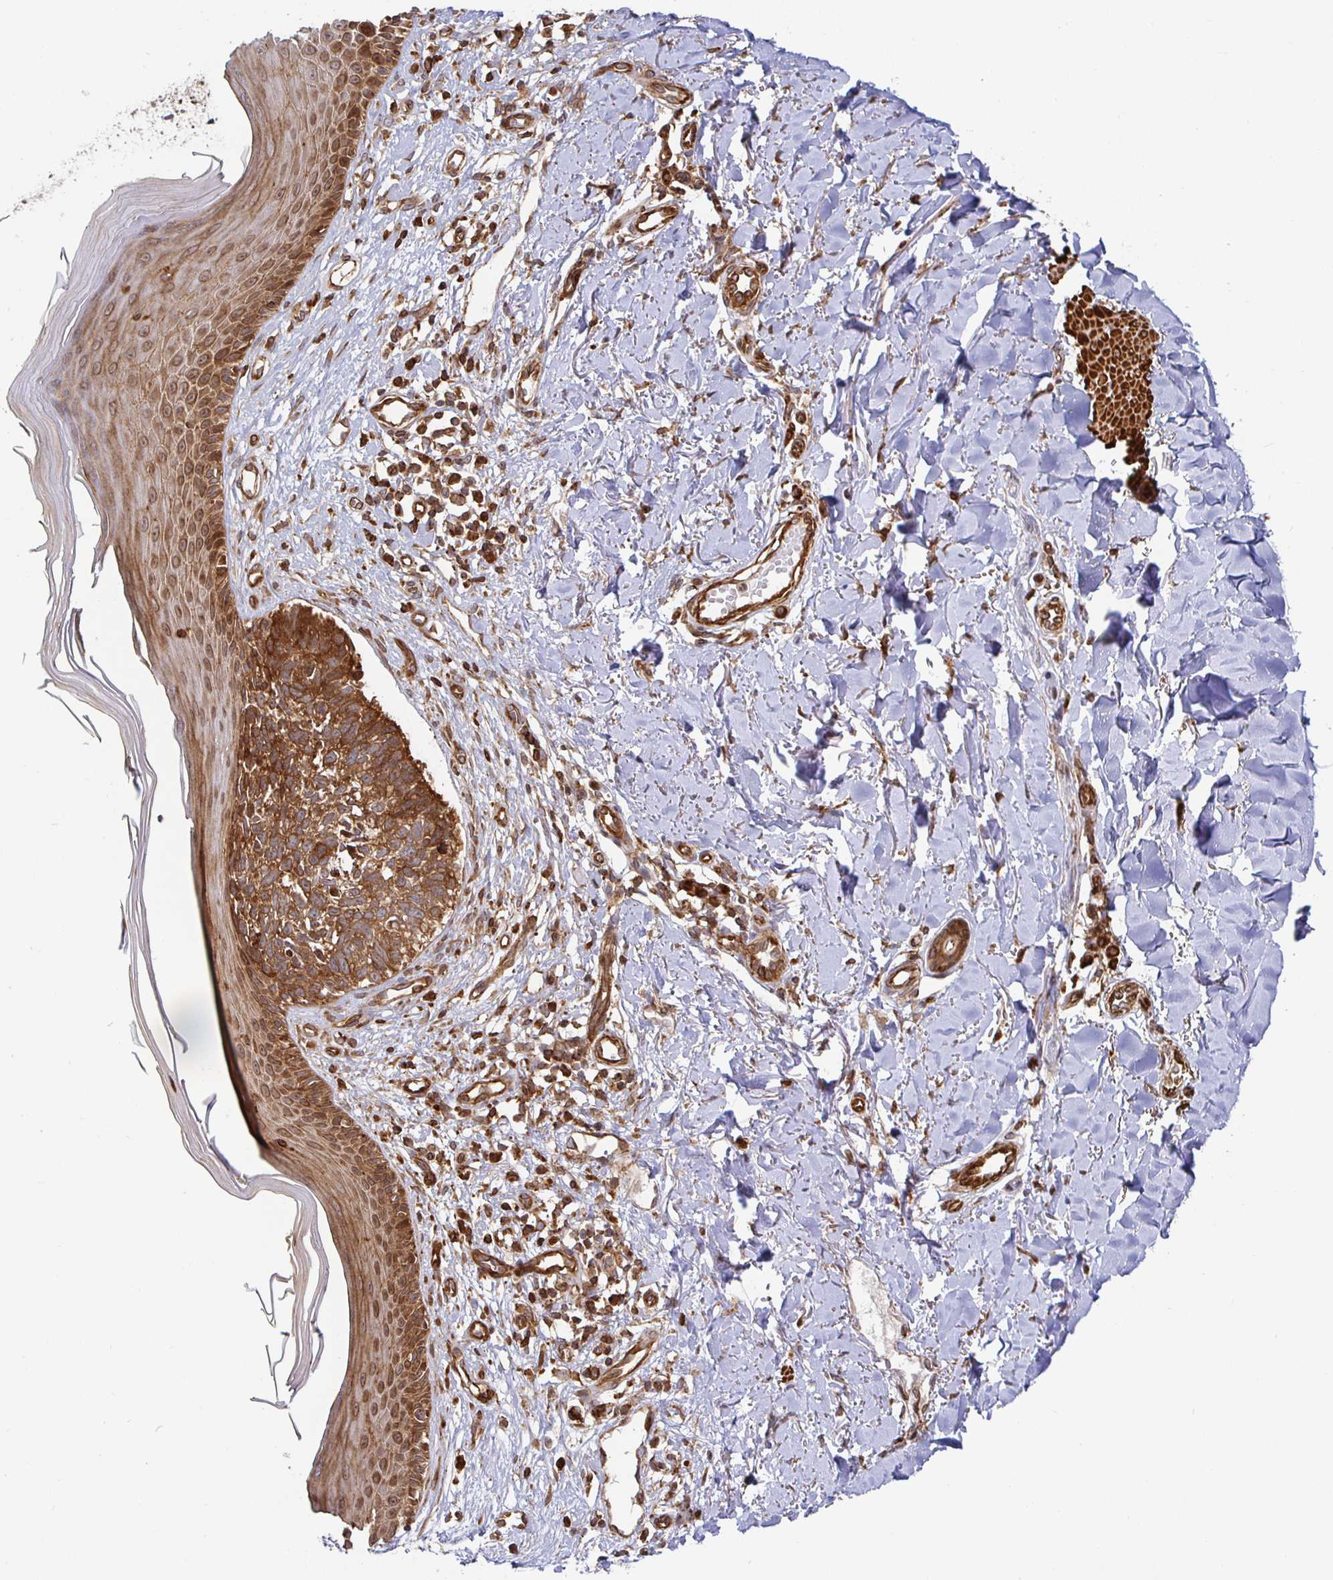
{"staining": {"intensity": "moderate", "quantity": ">75%", "location": "cytoplasmic/membranous"}, "tissue": "skin cancer", "cell_type": "Tumor cells", "image_type": "cancer", "snomed": [{"axis": "morphology", "description": "Basal cell carcinoma"}, {"axis": "topography", "description": "Skin"}], "caption": "High-power microscopy captured an IHC histopathology image of skin basal cell carcinoma, revealing moderate cytoplasmic/membranous expression in about >75% of tumor cells. (DAB (3,3'-diaminobenzidine) IHC, brown staining for protein, blue staining for nuclei).", "gene": "STRAP", "patient": {"sex": "female", "age": 45}}